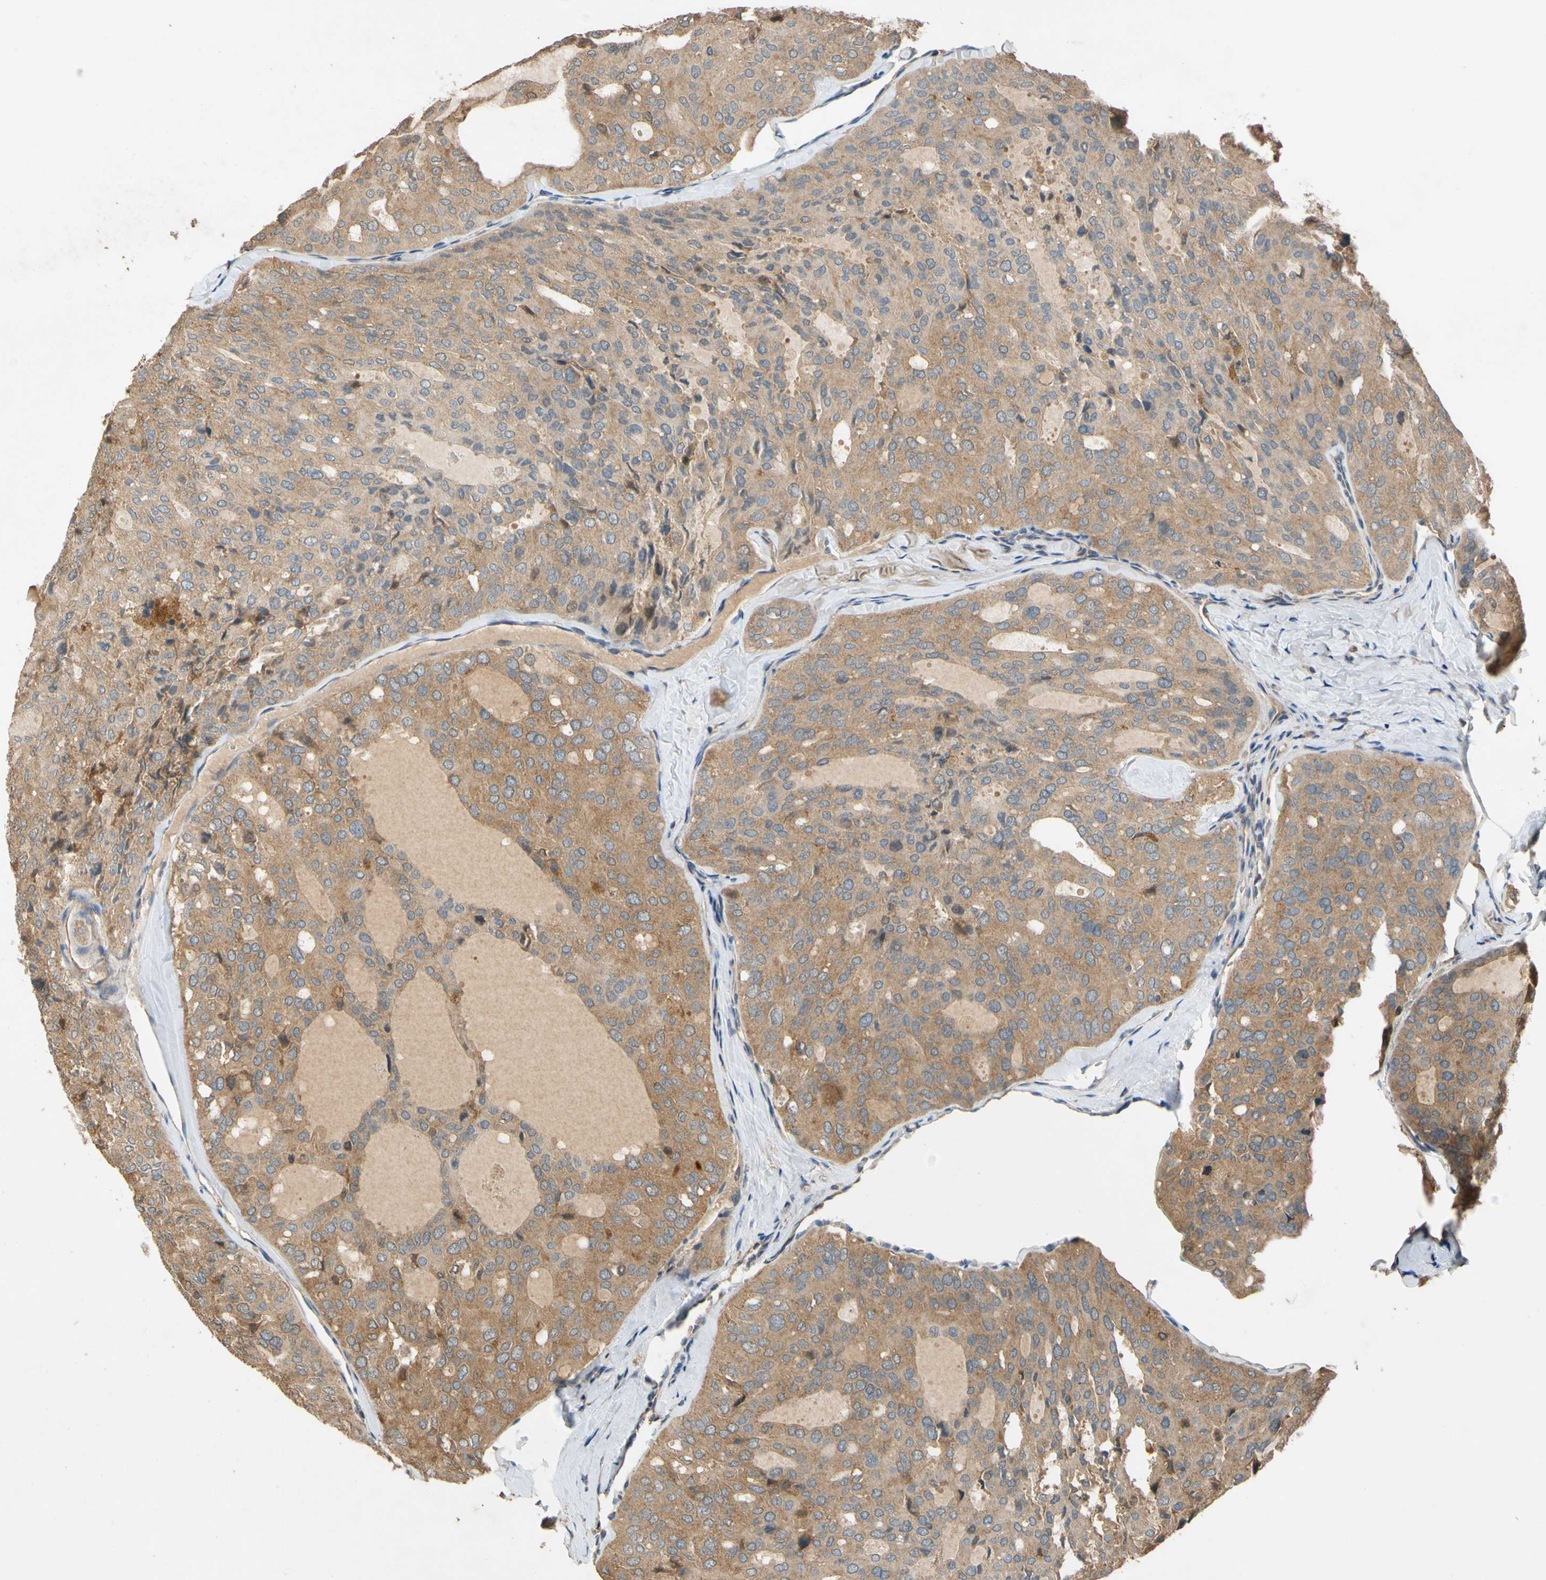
{"staining": {"intensity": "moderate", "quantity": ">75%", "location": "cytoplasmic/membranous"}, "tissue": "thyroid cancer", "cell_type": "Tumor cells", "image_type": "cancer", "snomed": [{"axis": "morphology", "description": "Follicular adenoma carcinoma, NOS"}, {"axis": "topography", "description": "Thyroid gland"}], "caption": "Moderate cytoplasmic/membranous positivity for a protein is seen in approximately >75% of tumor cells of thyroid cancer (follicular adenoma carcinoma) using immunohistochemistry.", "gene": "USP46", "patient": {"sex": "male", "age": 75}}